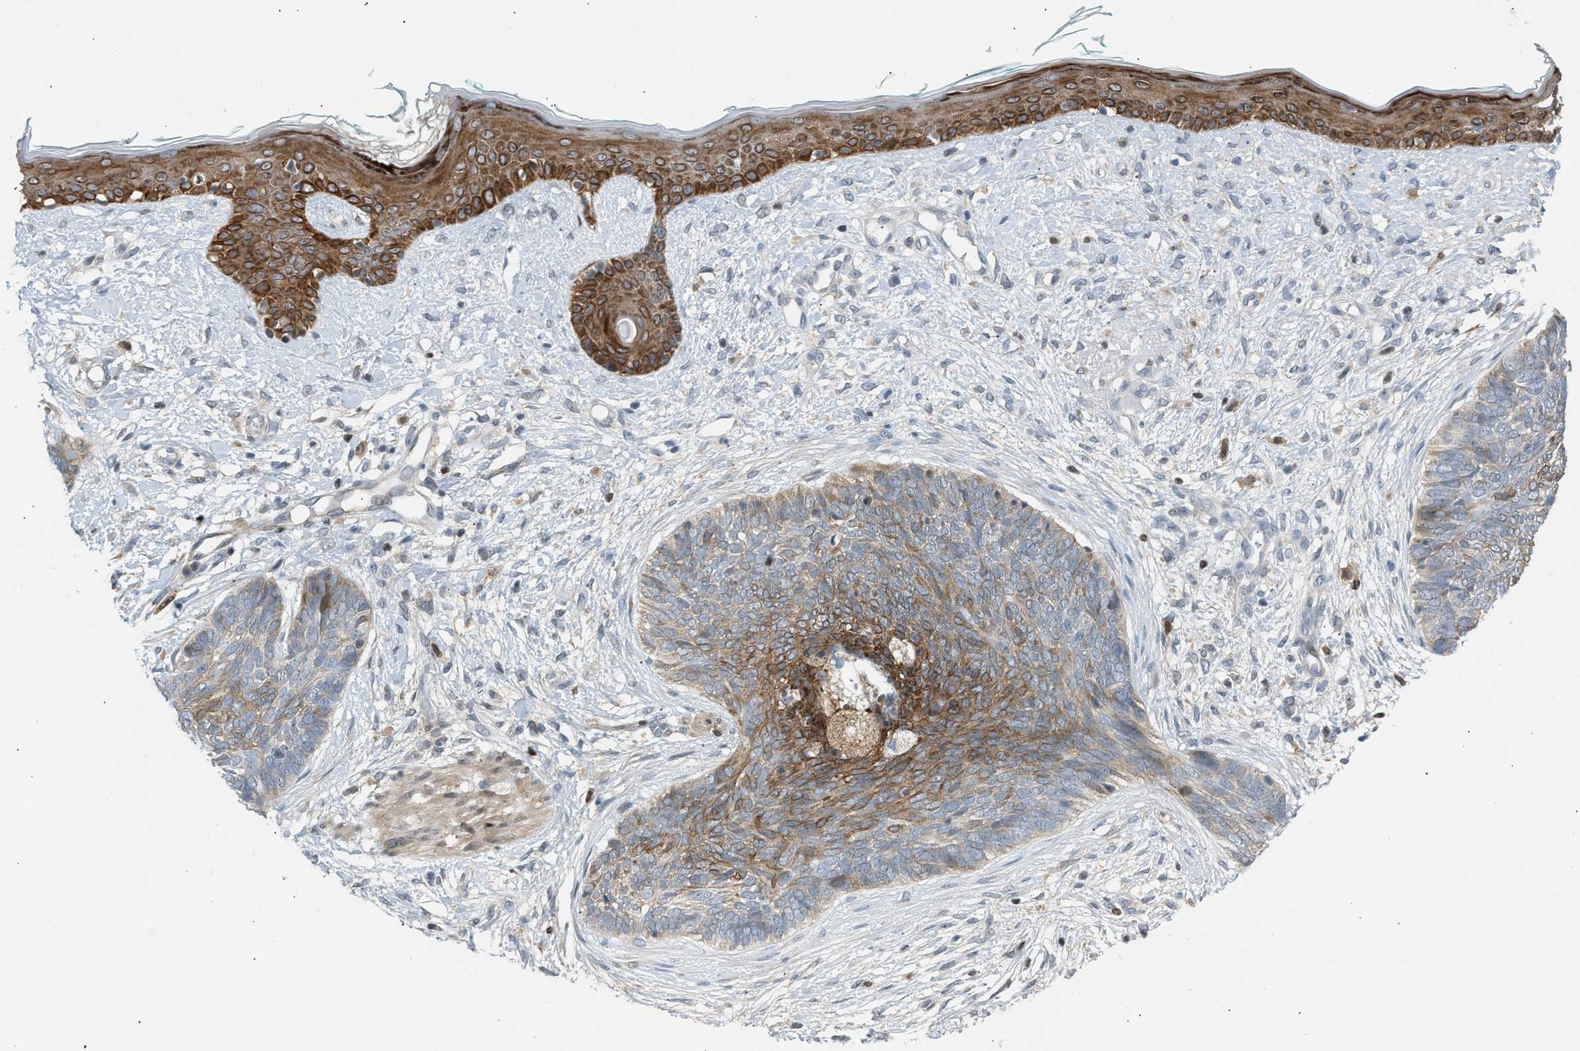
{"staining": {"intensity": "moderate", "quantity": "25%-75%", "location": "cytoplasmic/membranous"}, "tissue": "skin cancer", "cell_type": "Tumor cells", "image_type": "cancer", "snomed": [{"axis": "morphology", "description": "Basal cell carcinoma"}, {"axis": "topography", "description": "Skin"}], "caption": "Skin cancer tissue reveals moderate cytoplasmic/membranous staining in about 25%-75% of tumor cells, visualized by immunohistochemistry. (Stains: DAB in brown, nuclei in blue, Microscopy: brightfield microscopy at high magnification).", "gene": "NPS", "patient": {"sex": "female", "age": 84}}